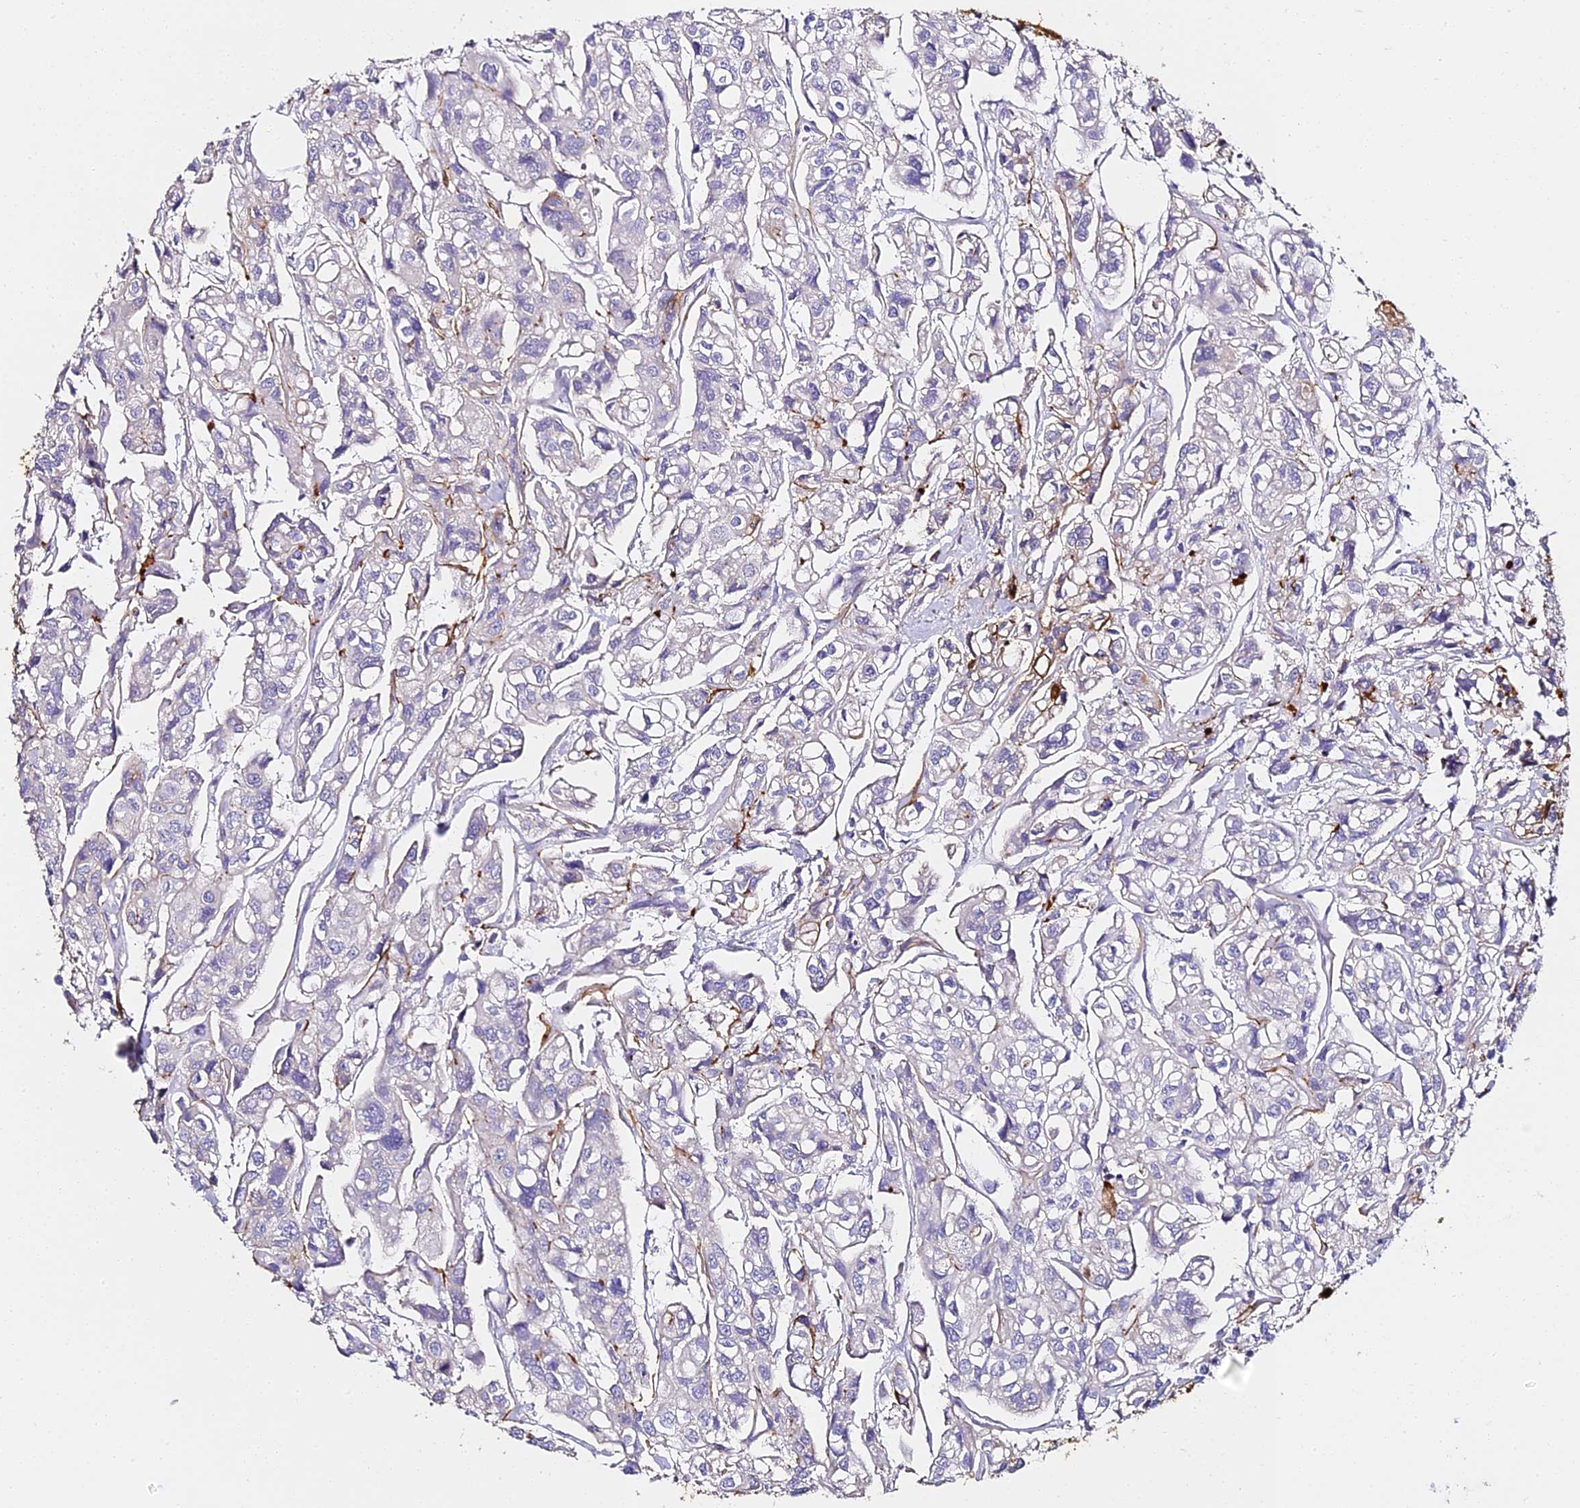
{"staining": {"intensity": "negative", "quantity": "none", "location": "none"}, "tissue": "urothelial cancer", "cell_type": "Tumor cells", "image_type": "cancer", "snomed": [{"axis": "morphology", "description": "Urothelial carcinoma, High grade"}, {"axis": "topography", "description": "Urinary bladder"}], "caption": "Photomicrograph shows no protein expression in tumor cells of urothelial carcinoma (high-grade) tissue.", "gene": "ALPG", "patient": {"sex": "male", "age": 67}}